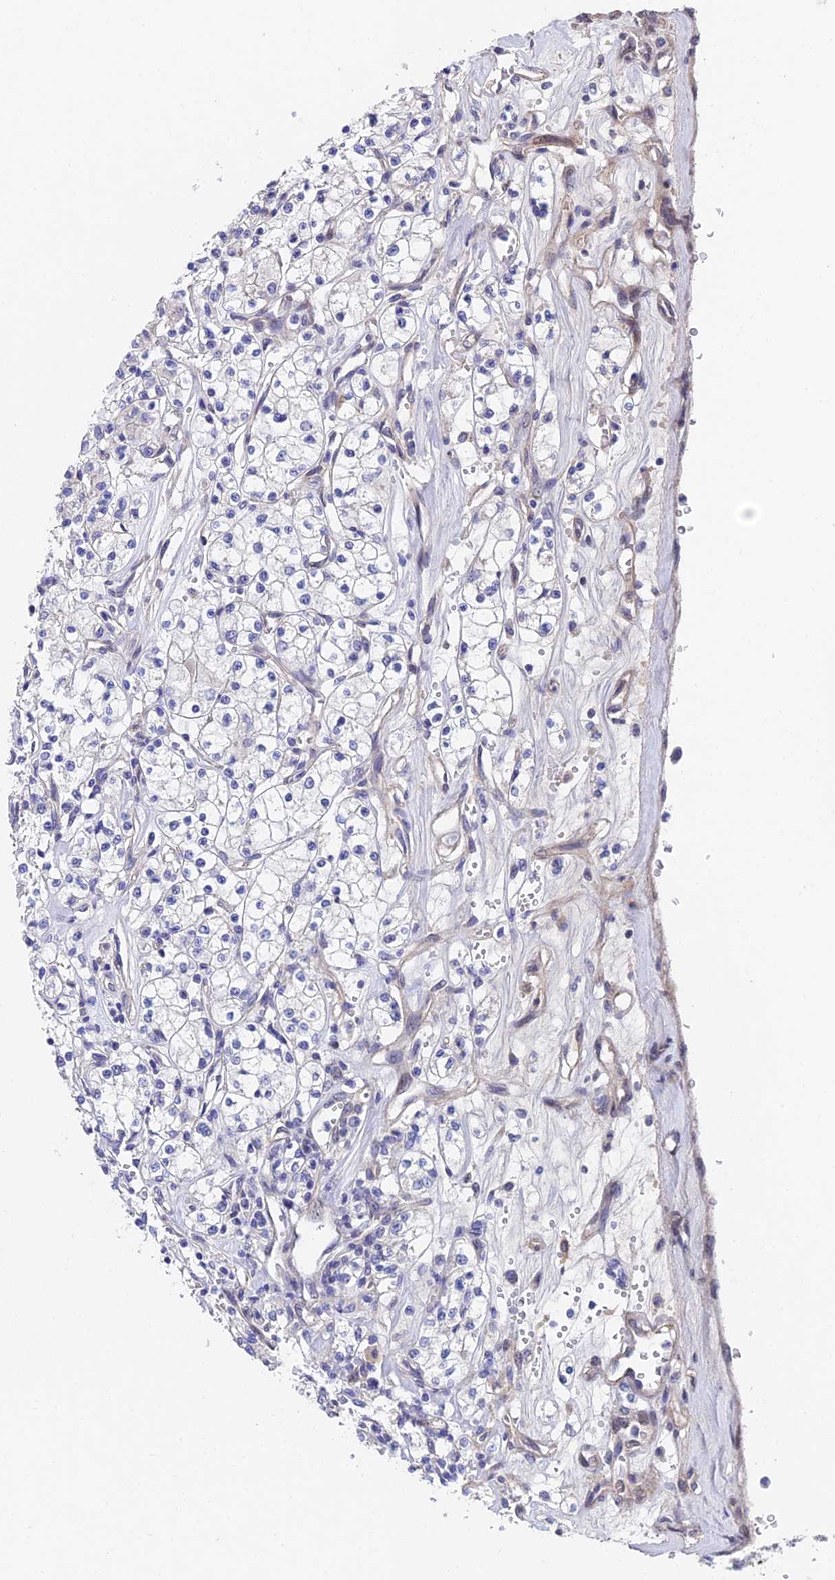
{"staining": {"intensity": "negative", "quantity": "none", "location": "none"}, "tissue": "renal cancer", "cell_type": "Tumor cells", "image_type": "cancer", "snomed": [{"axis": "morphology", "description": "Adenocarcinoma, NOS"}, {"axis": "topography", "description": "Kidney"}], "caption": "Immunohistochemistry histopathology image of neoplastic tissue: renal cancer (adenocarcinoma) stained with DAB (3,3'-diaminobenzidine) demonstrates no significant protein expression in tumor cells.", "gene": "TRIM24", "patient": {"sex": "female", "age": 59}}